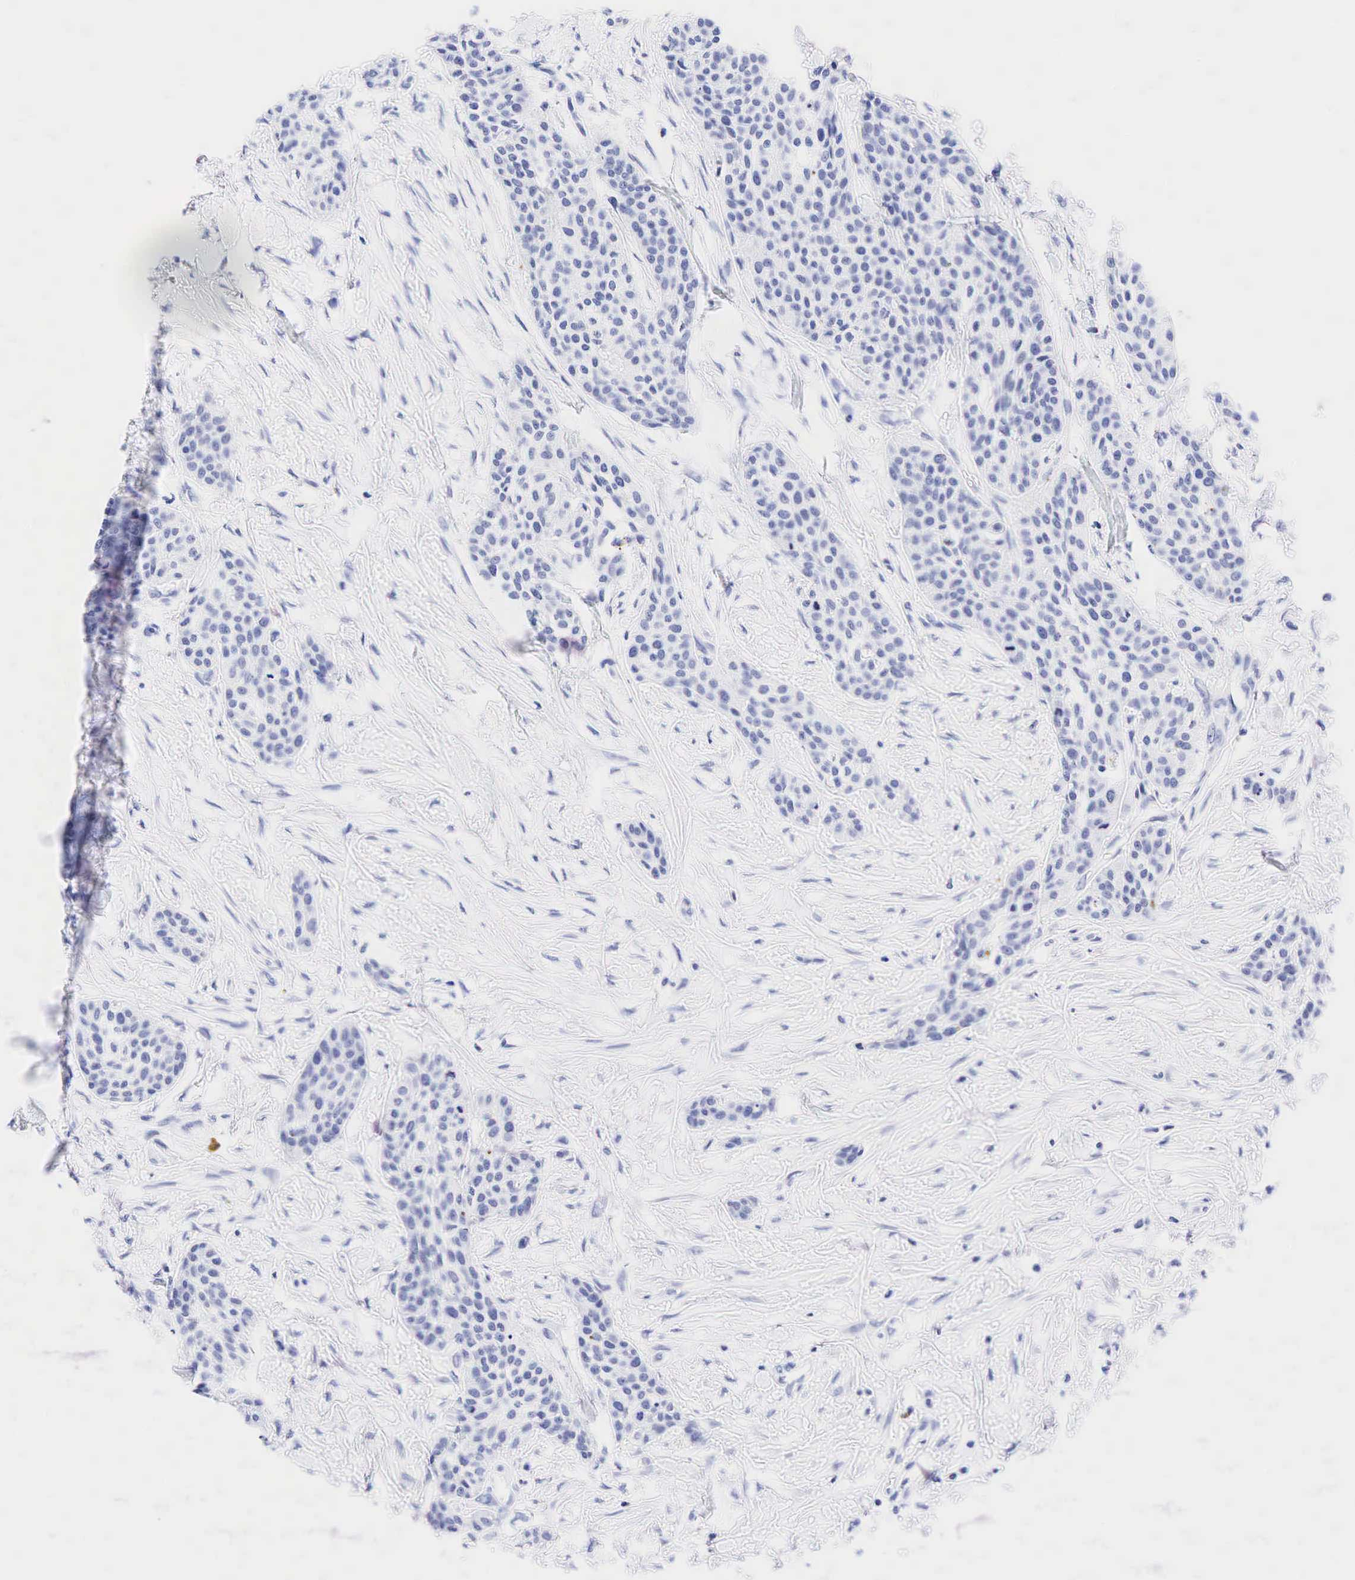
{"staining": {"intensity": "negative", "quantity": "none", "location": "none"}, "tissue": "urothelial cancer", "cell_type": "Tumor cells", "image_type": "cancer", "snomed": [{"axis": "morphology", "description": "Urothelial carcinoma, High grade"}, {"axis": "topography", "description": "Urinary bladder"}], "caption": "There is no significant staining in tumor cells of urothelial cancer.", "gene": "CD79A", "patient": {"sex": "male", "age": 56}}